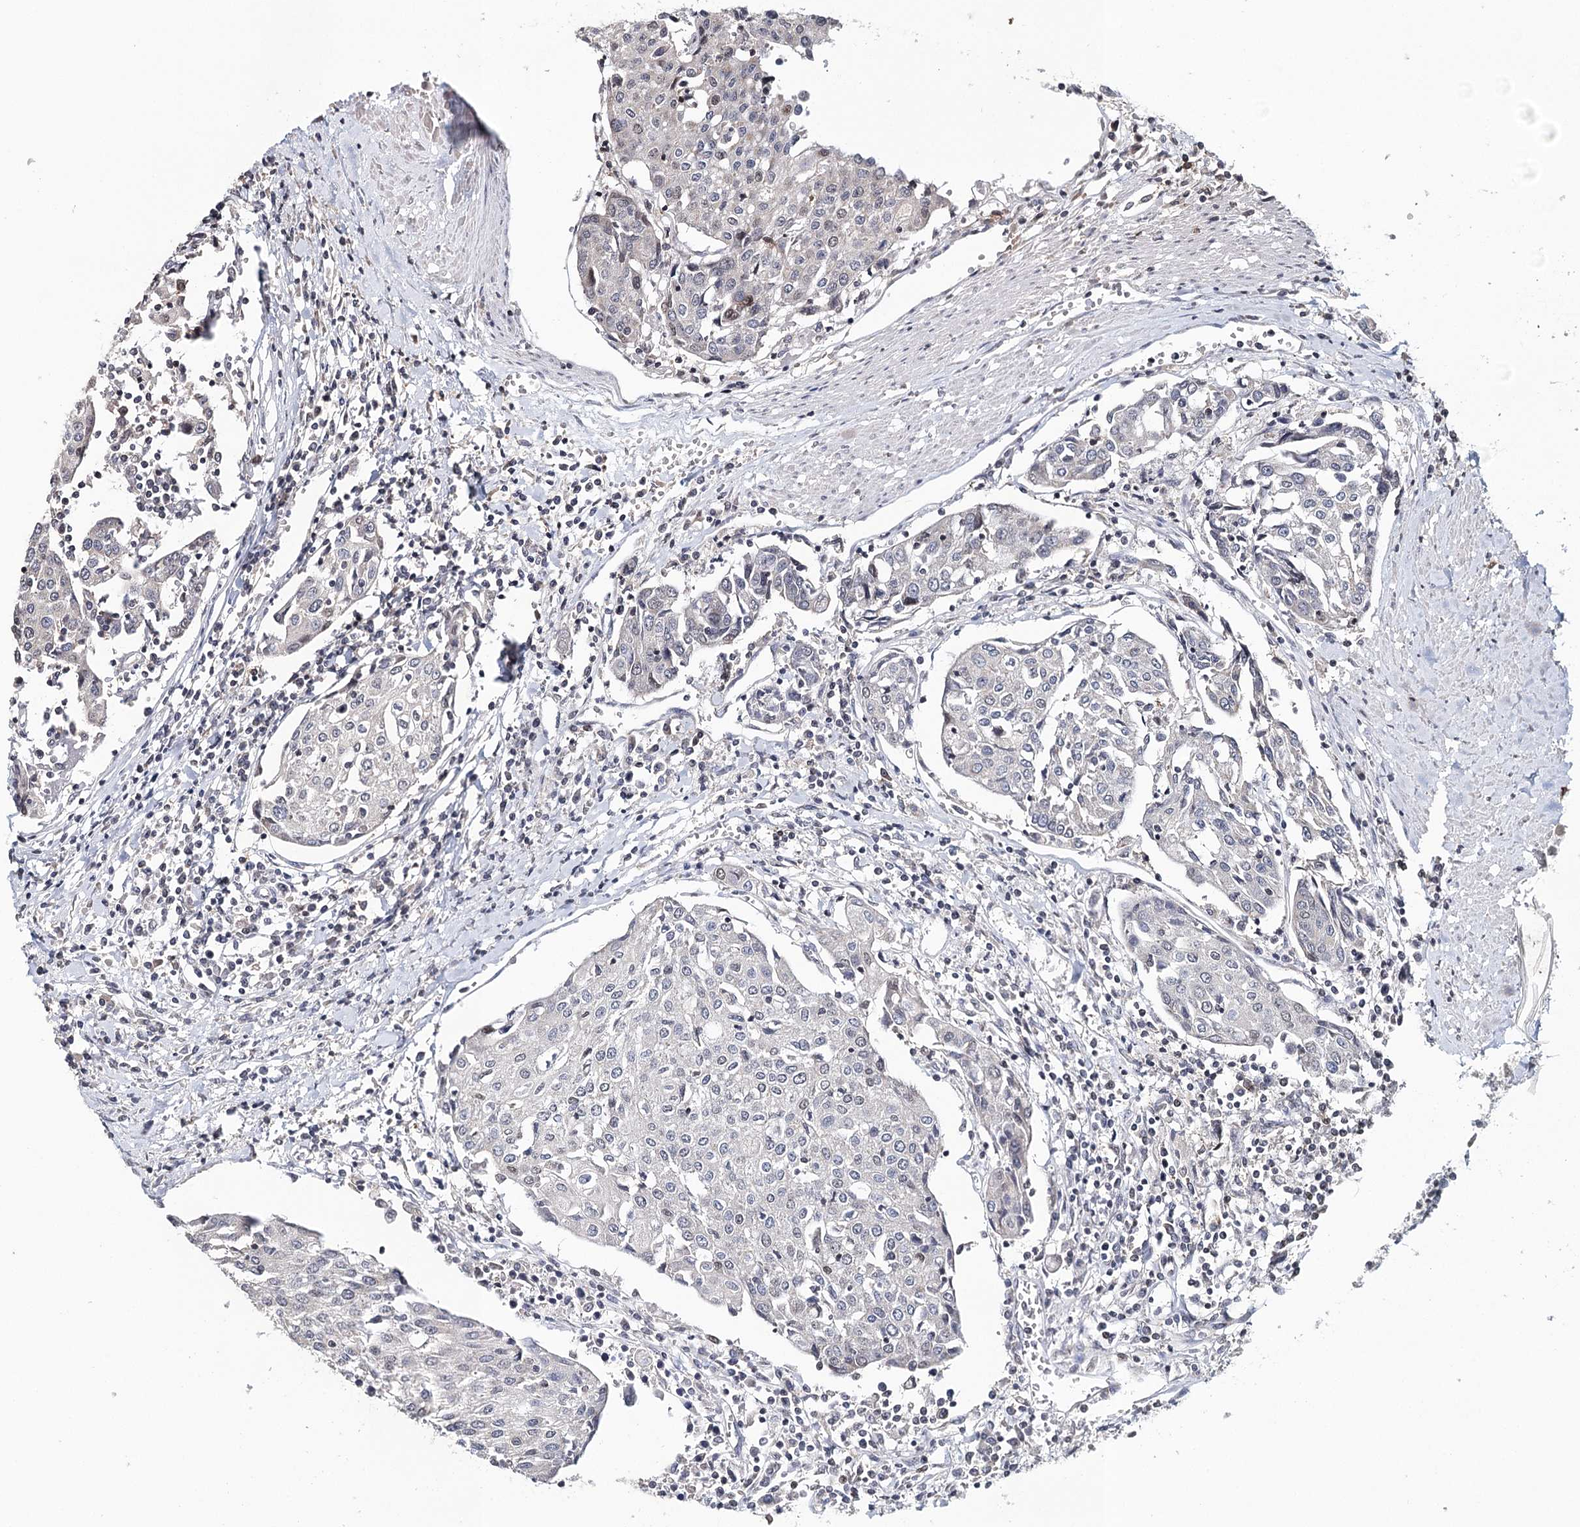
{"staining": {"intensity": "negative", "quantity": "none", "location": "none"}, "tissue": "urothelial cancer", "cell_type": "Tumor cells", "image_type": "cancer", "snomed": [{"axis": "morphology", "description": "Urothelial carcinoma, High grade"}, {"axis": "topography", "description": "Urinary bladder"}], "caption": "Immunohistochemical staining of human high-grade urothelial carcinoma shows no significant positivity in tumor cells. (DAB (3,3'-diaminobenzidine) immunohistochemistry (IHC), high magnification).", "gene": "ICOS", "patient": {"sex": "female", "age": 85}}